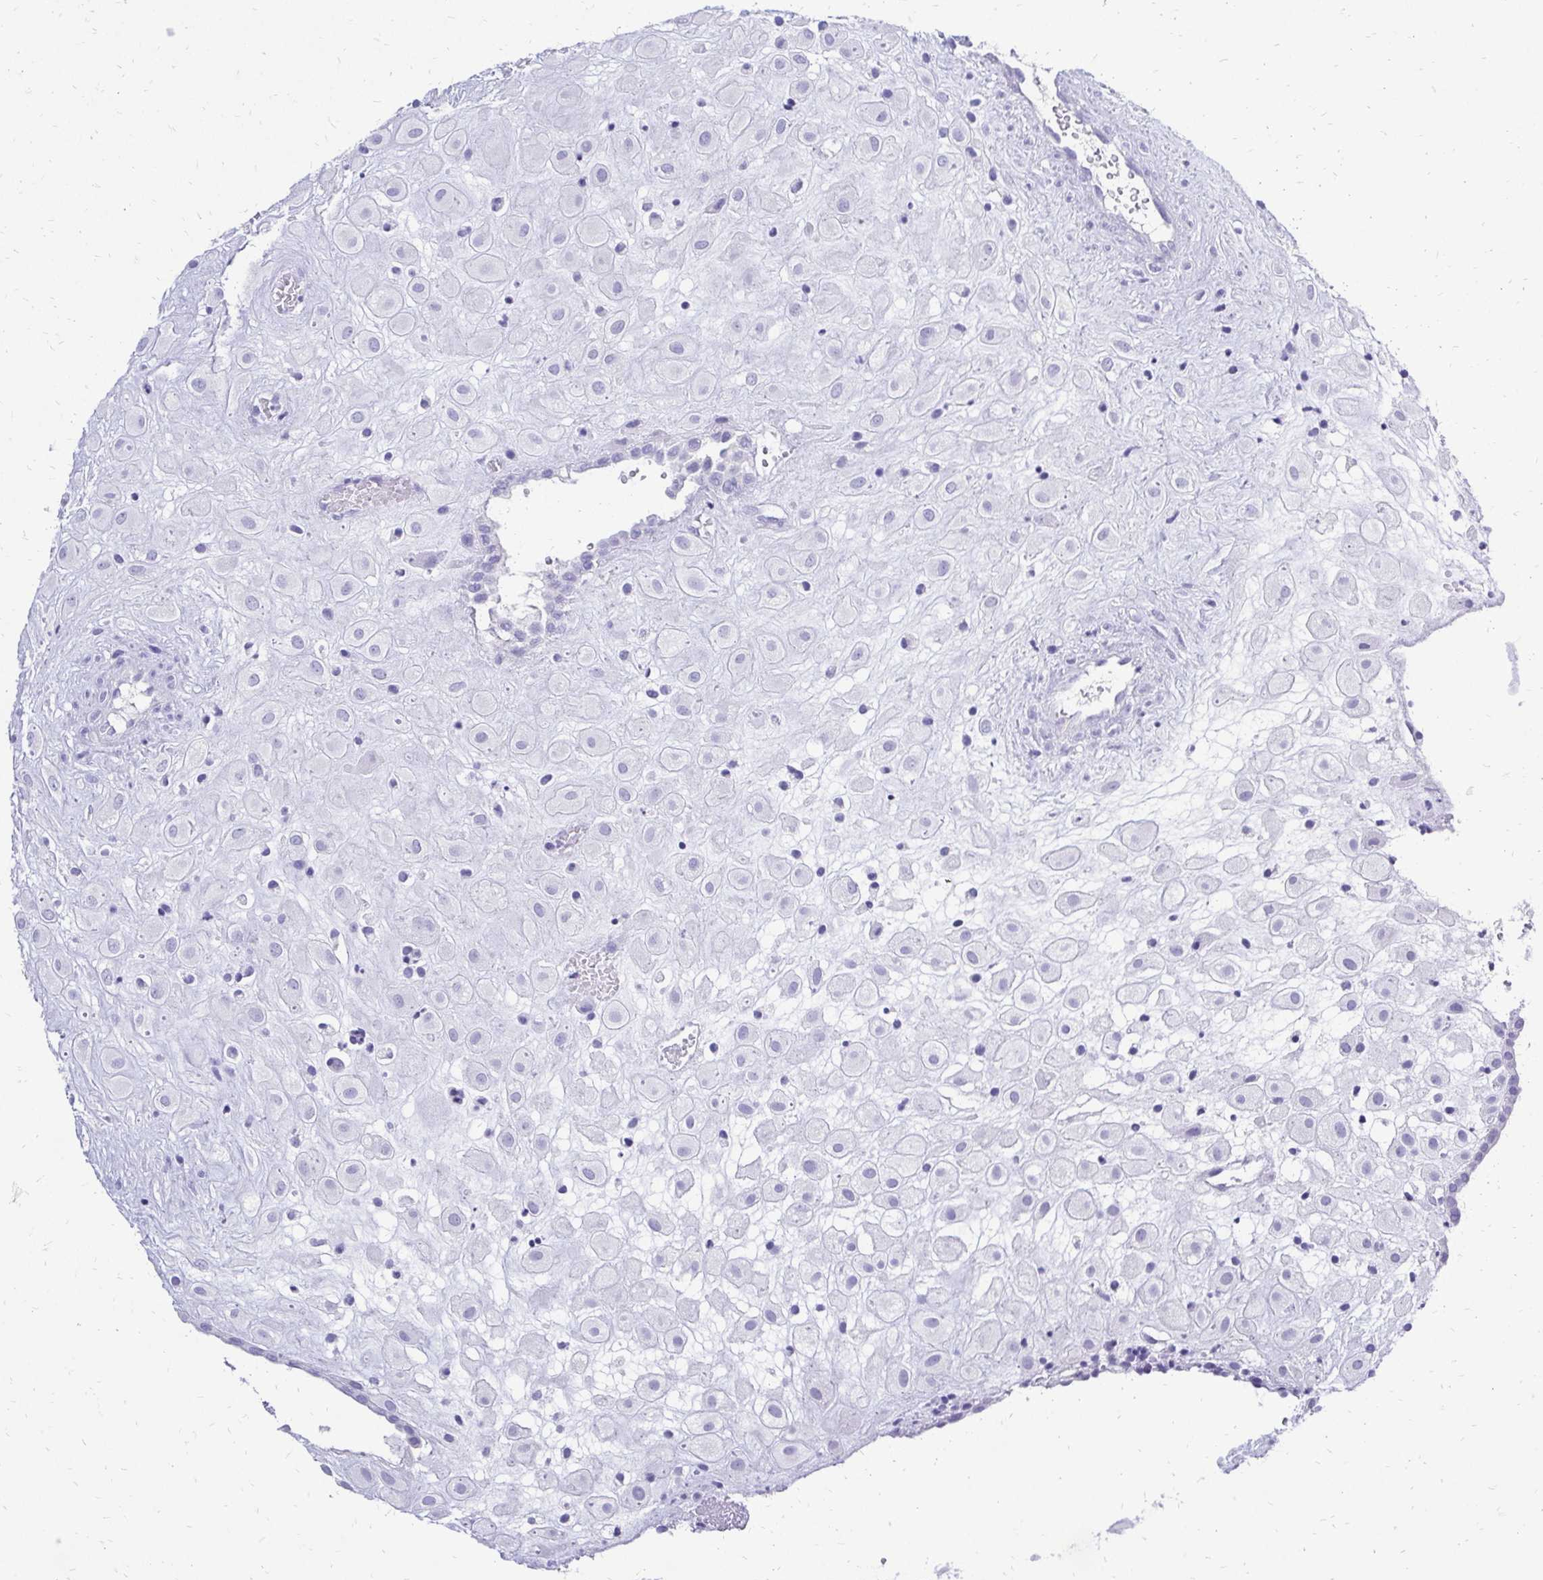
{"staining": {"intensity": "negative", "quantity": "none", "location": "none"}, "tissue": "placenta", "cell_type": "Decidual cells", "image_type": "normal", "snomed": [{"axis": "morphology", "description": "Normal tissue, NOS"}, {"axis": "topography", "description": "Placenta"}], "caption": "IHC of normal human placenta shows no expression in decidual cells.", "gene": "SLC32A1", "patient": {"sex": "female", "age": 24}}